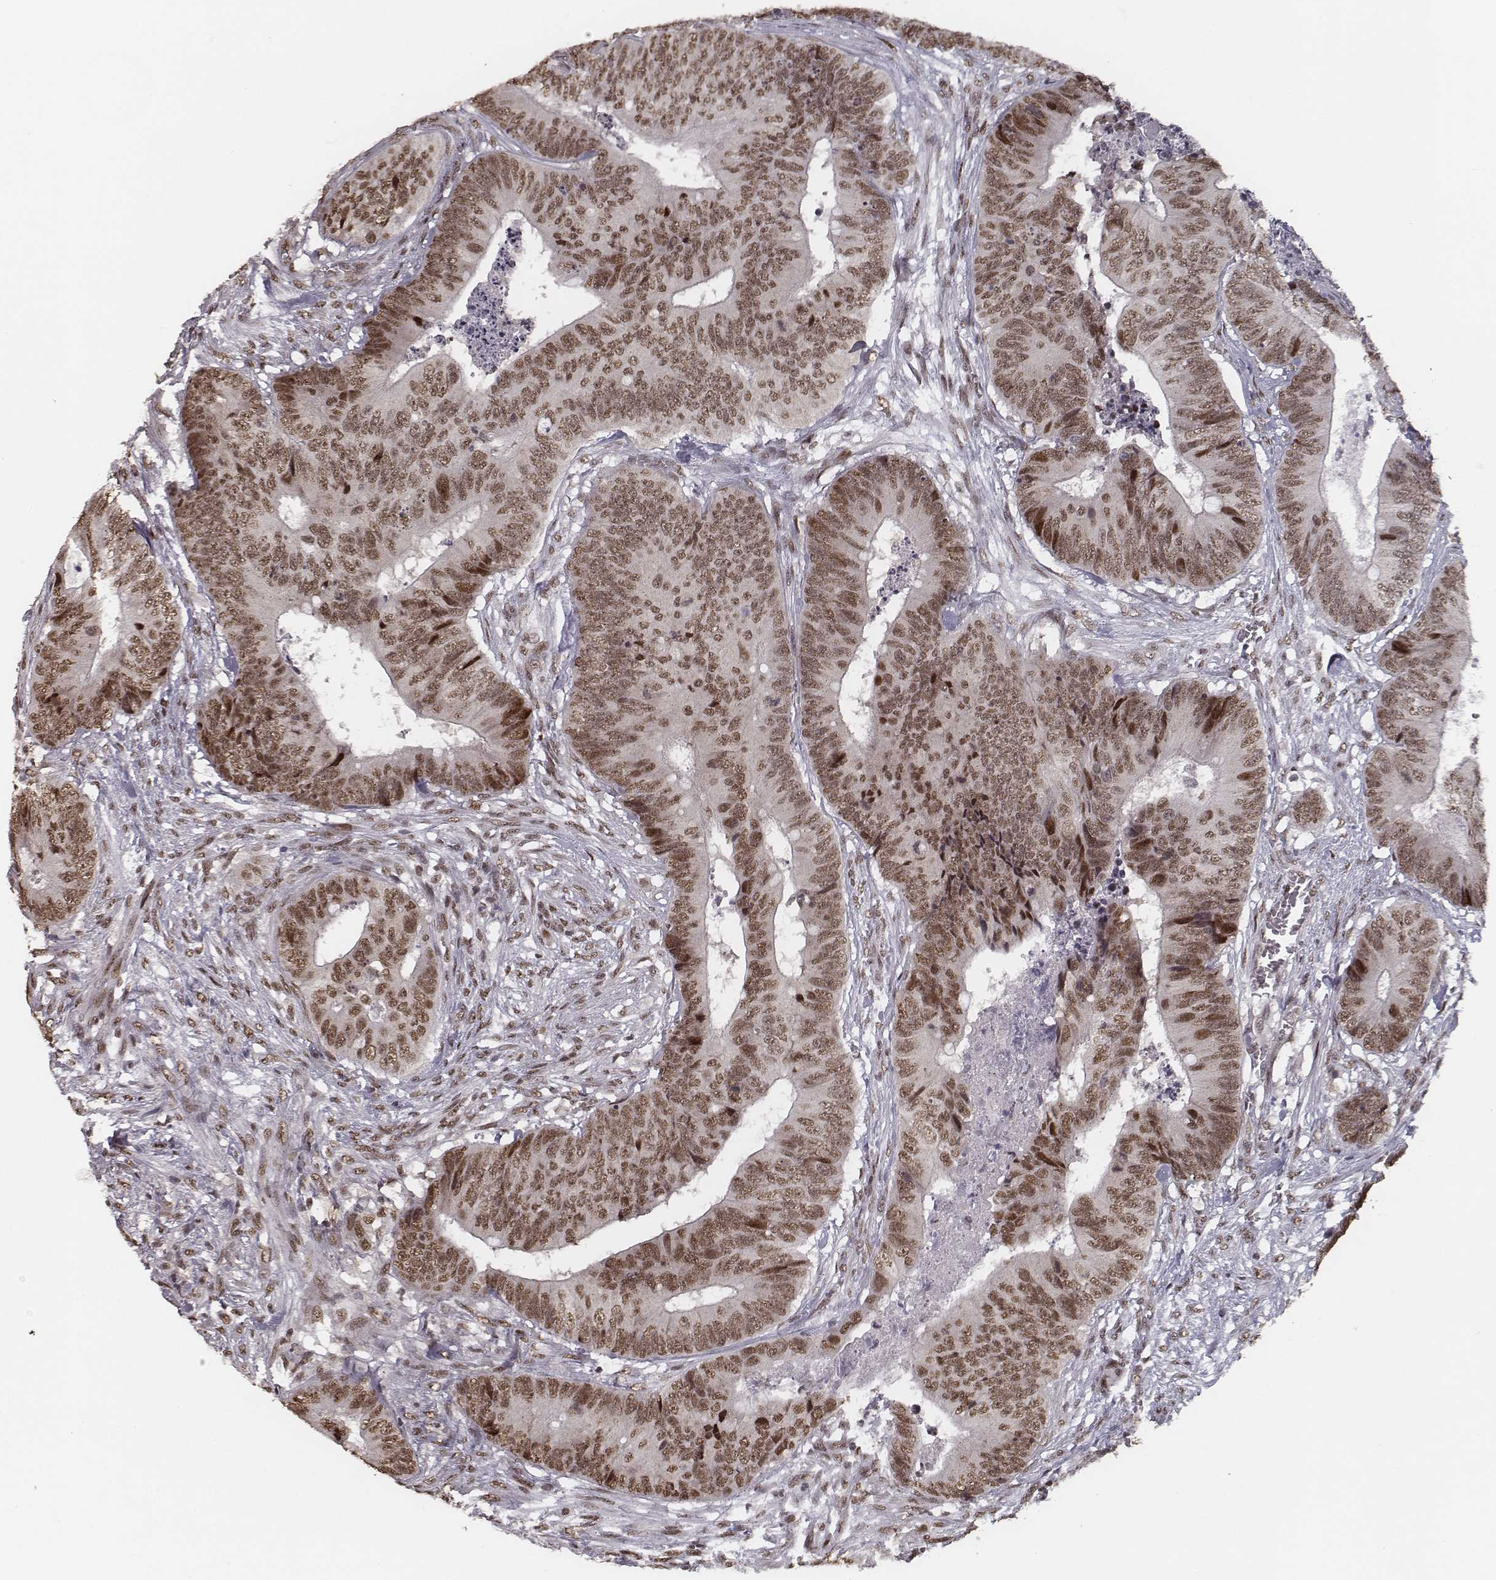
{"staining": {"intensity": "moderate", "quantity": ">75%", "location": "nuclear"}, "tissue": "colorectal cancer", "cell_type": "Tumor cells", "image_type": "cancer", "snomed": [{"axis": "morphology", "description": "Adenocarcinoma, NOS"}, {"axis": "topography", "description": "Colon"}], "caption": "Human colorectal adenocarcinoma stained with a brown dye reveals moderate nuclear positive expression in about >75% of tumor cells.", "gene": "HMGA2", "patient": {"sex": "male", "age": 84}}